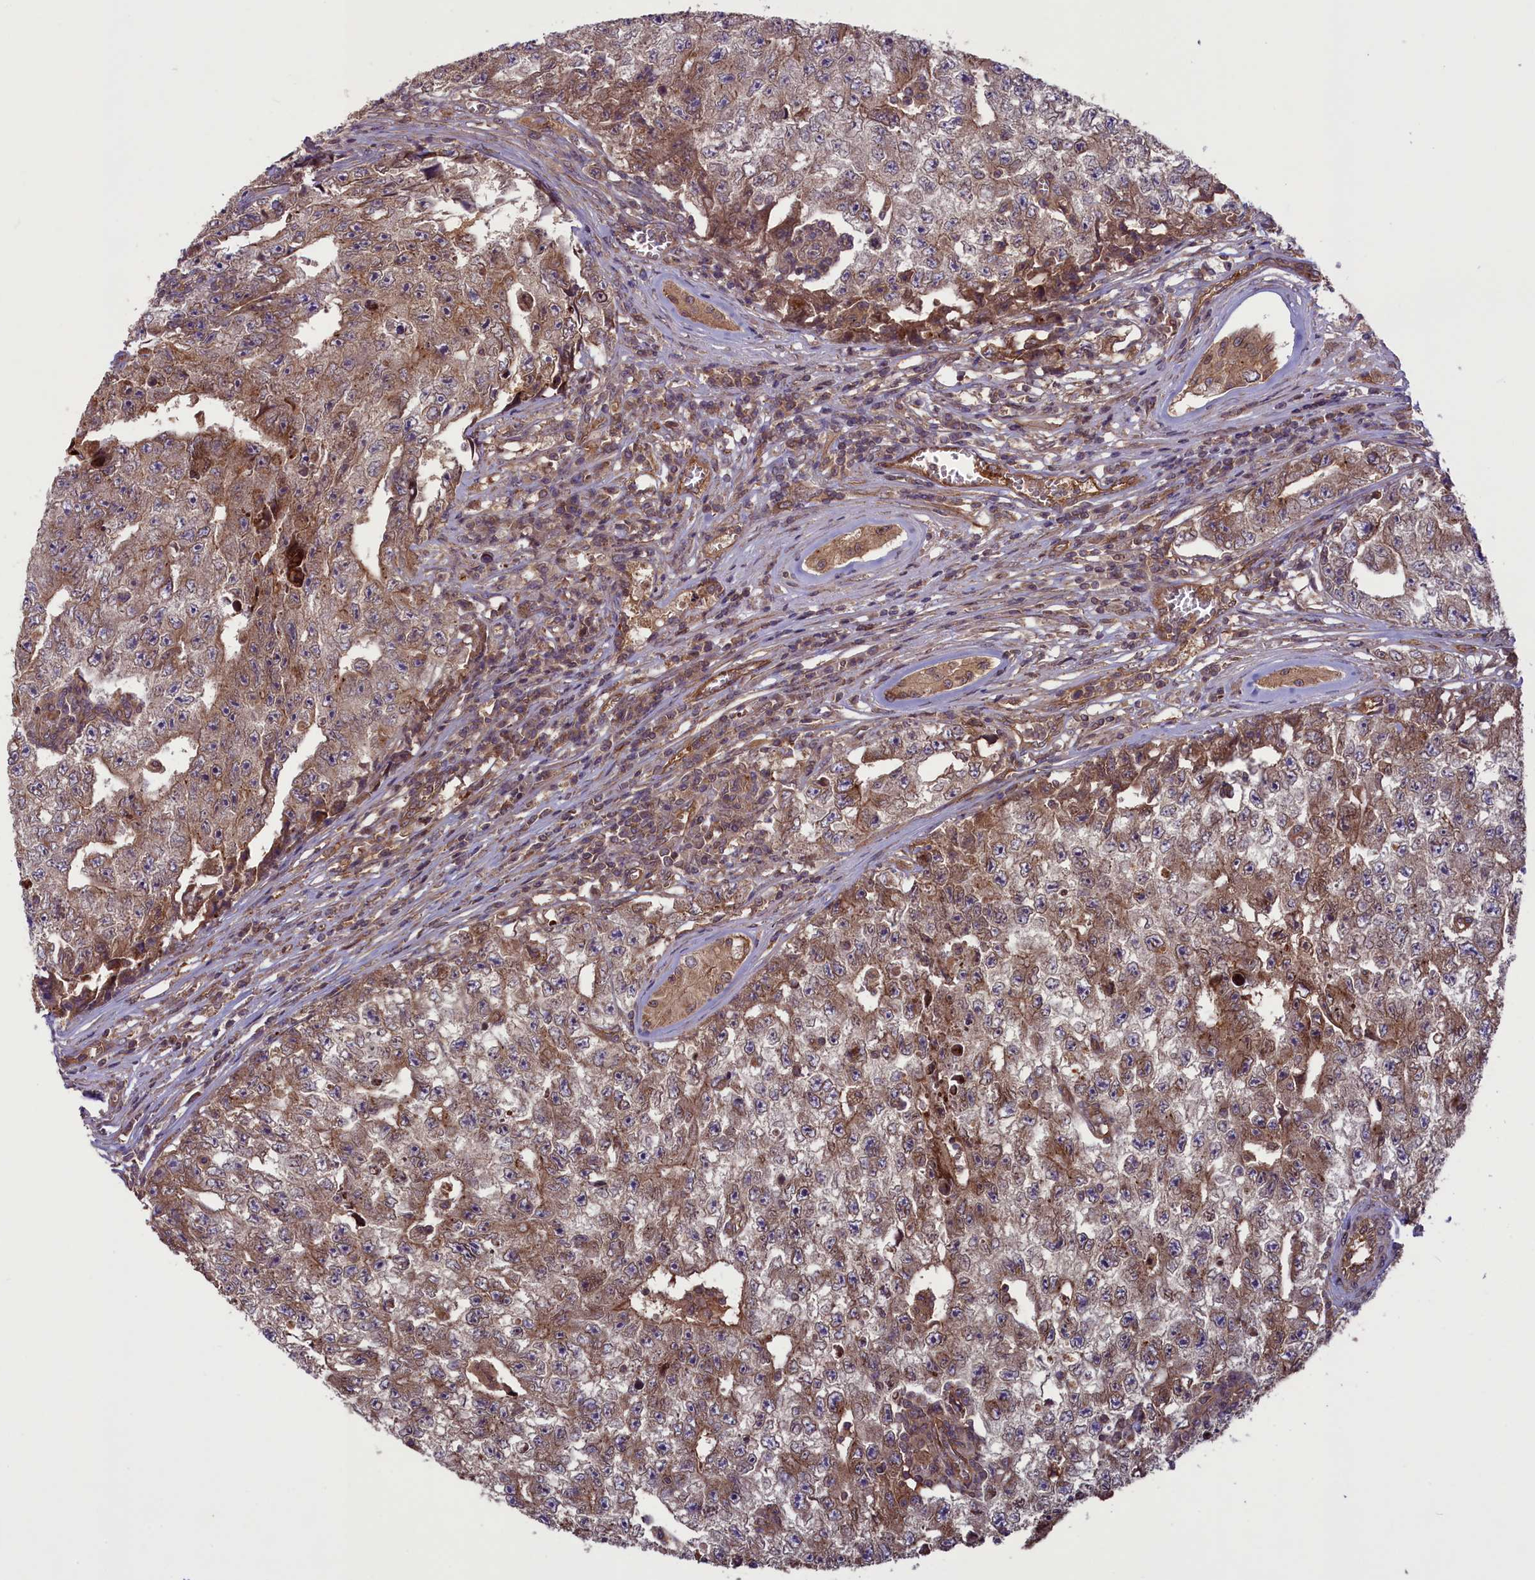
{"staining": {"intensity": "moderate", "quantity": "25%-75%", "location": "cytoplasmic/membranous"}, "tissue": "testis cancer", "cell_type": "Tumor cells", "image_type": "cancer", "snomed": [{"axis": "morphology", "description": "Carcinoma, Embryonal, NOS"}, {"axis": "topography", "description": "Testis"}], "caption": "An immunohistochemistry histopathology image of tumor tissue is shown. Protein staining in brown highlights moderate cytoplasmic/membranous positivity in embryonal carcinoma (testis) within tumor cells. (brown staining indicates protein expression, while blue staining denotes nuclei).", "gene": "CCDC125", "patient": {"sex": "male", "age": 17}}